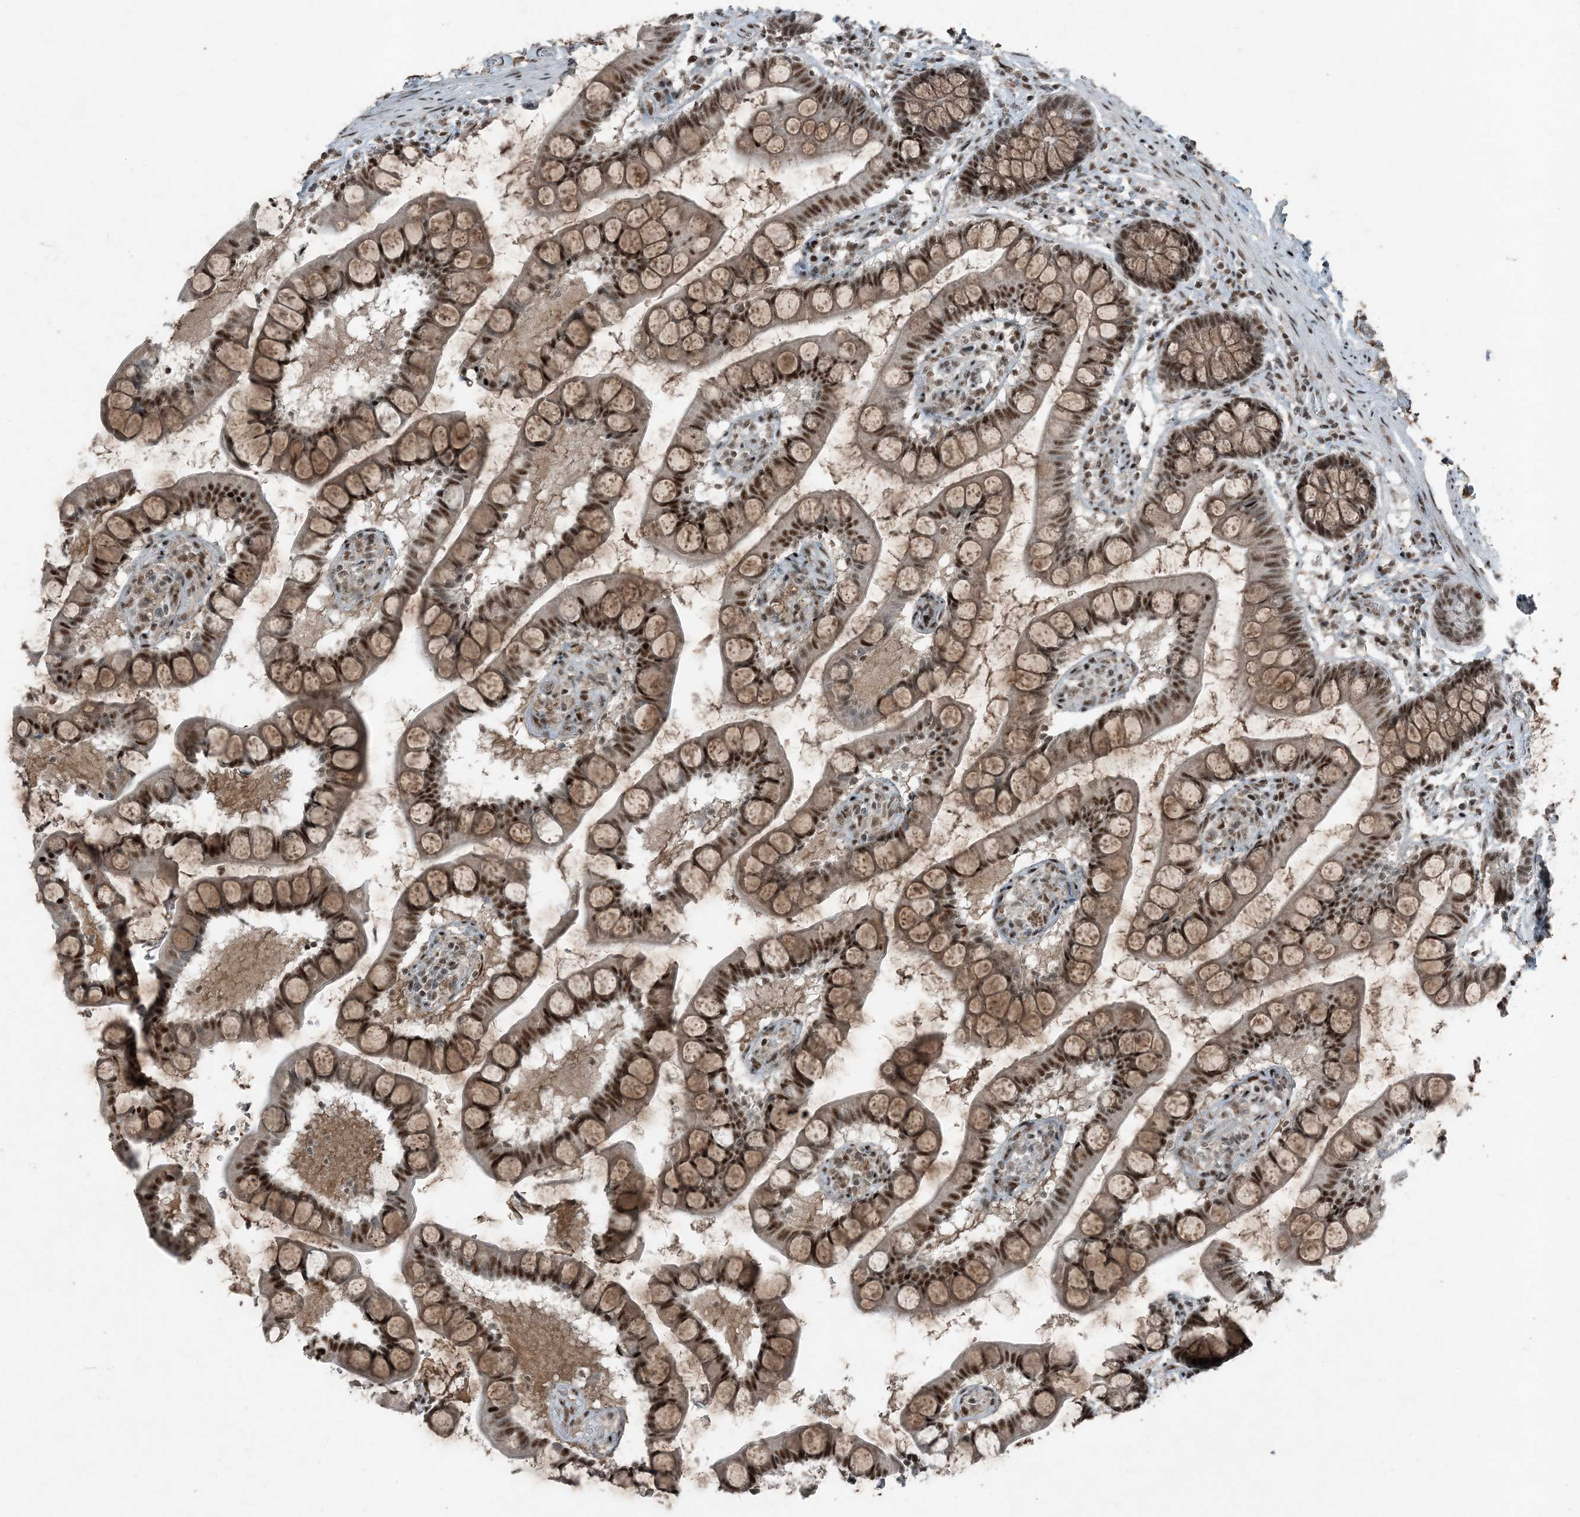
{"staining": {"intensity": "moderate", "quantity": ">75%", "location": "cytoplasmic/membranous,nuclear"}, "tissue": "small intestine", "cell_type": "Glandular cells", "image_type": "normal", "snomed": [{"axis": "morphology", "description": "Normal tissue, NOS"}, {"axis": "topography", "description": "Small intestine"}], "caption": "DAB immunohistochemical staining of normal human small intestine shows moderate cytoplasmic/membranous,nuclear protein positivity in about >75% of glandular cells.", "gene": "TADA2B", "patient": {"sex": "male", "age": 52}}